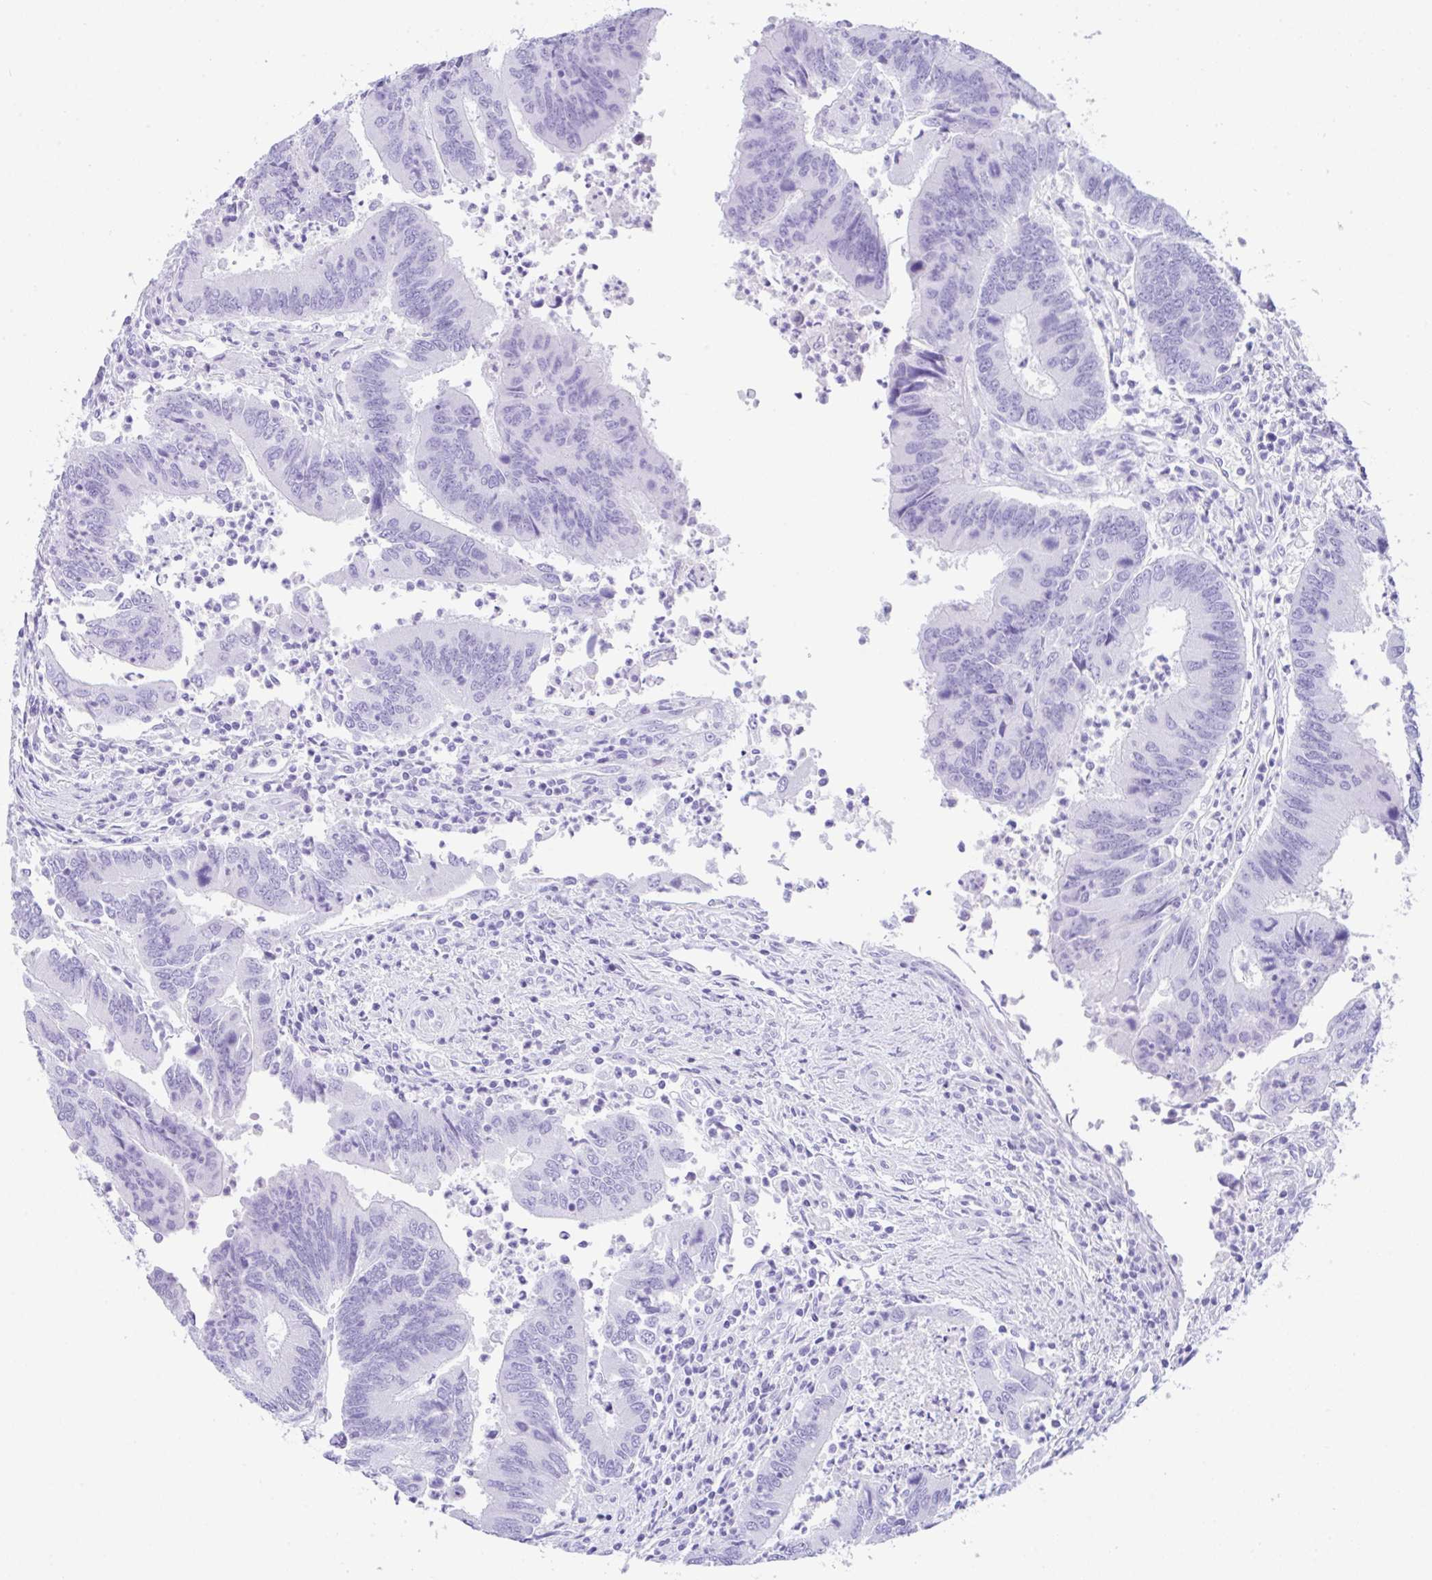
{"staining": {"intensity": "negative", "quantity": "none", "location": "none"}, "tissue": "colorectal cancer", "cell_type": "Tumor cells", "image_type": "cancer", "snomed": [{"axis": "morphology", "description": "Adenocarcinoma, NOS"}, {"axis": "topography", "description": "Colon"}], "caption": "The histopathology image displays no staining of tumor cells in colorectal cancer. Brightfield microscopy of immunohistochemistry (IHC) stained with DAB (3,3'-diaminobenzidine) (brown) and hematoxylin (blue), captured at high magnification.", "gene": "CPA1", "patient": {"sex": "female", "age": 67}}